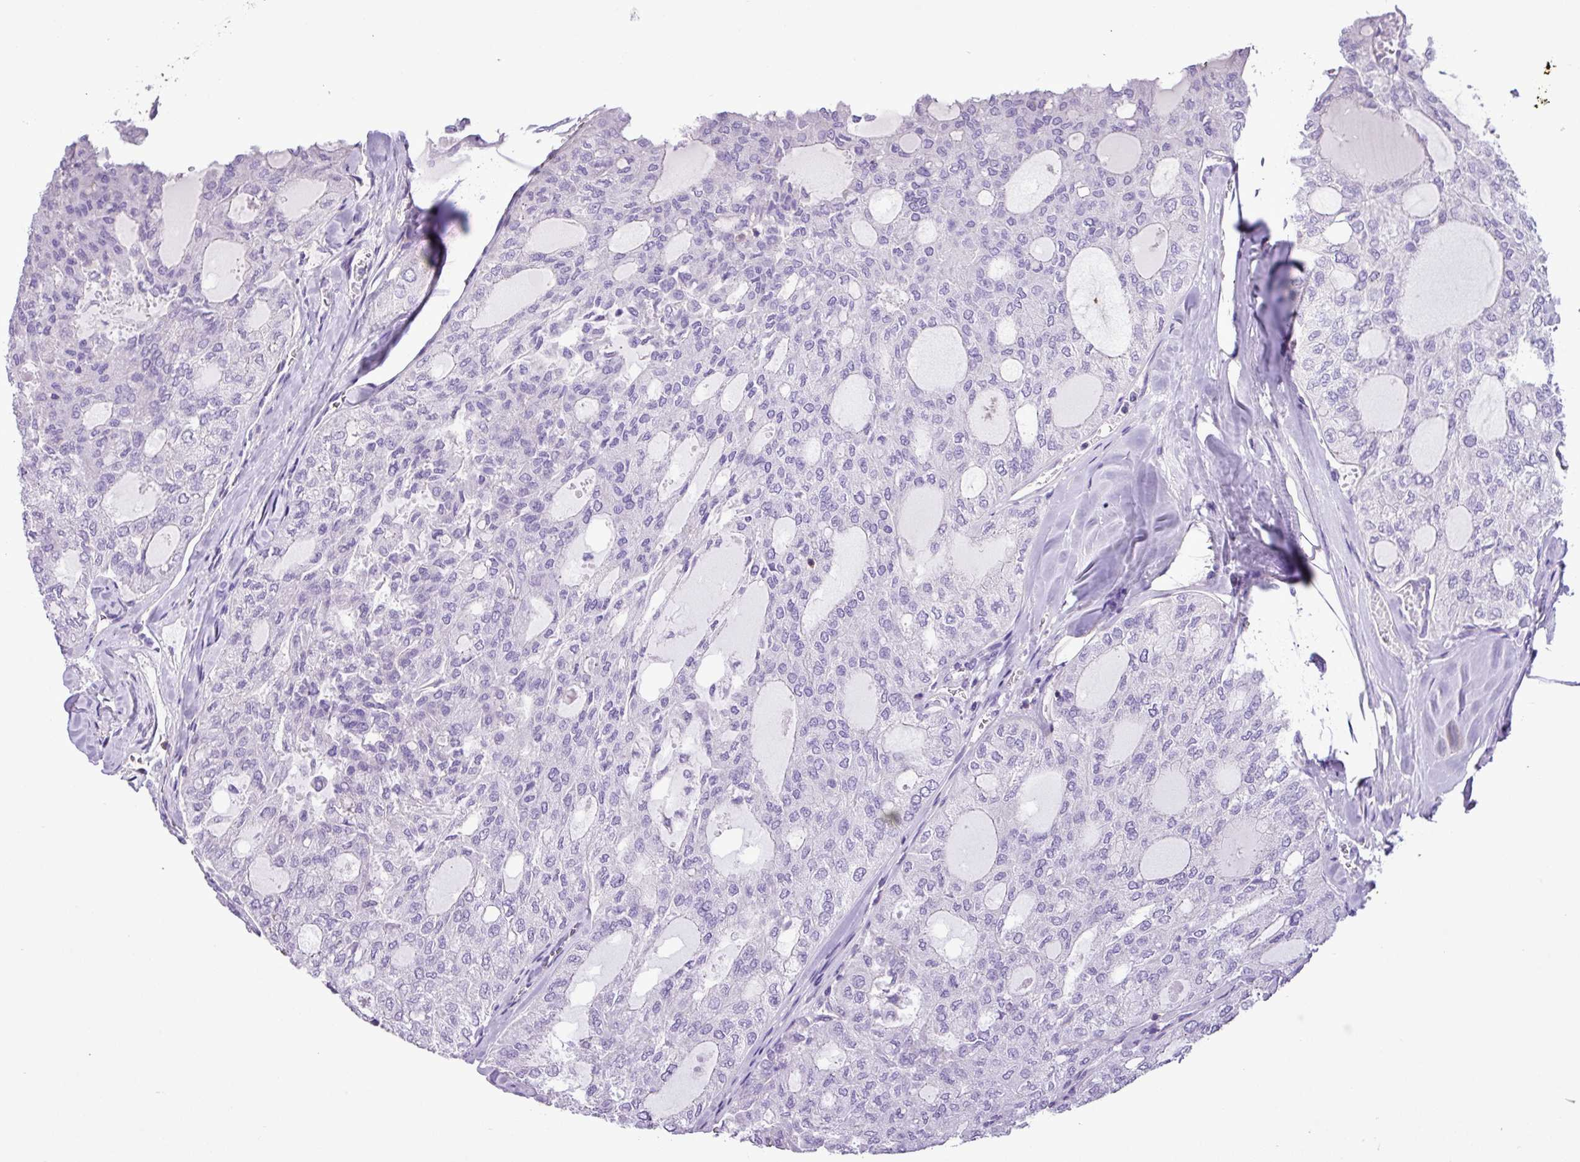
{"staining": {"intensity": "negative", "quantity": "none", "location": "none"}, "tissue": "thyroid cancer", "cell_type": "Tumor cells", "image_type": "cancer", "snomed": [{"axis": "morphology", "description": "Follicular adenoma carcinoma, NOS"}, {"axis": "topography", "description": "Thyroid gland"}], "caption": "Histopathology image shows no significant protein positivity in tumor cells of thyroid cancer.", "gene": "ZNF334", "patient": {"sex": "male", "age": 75}}